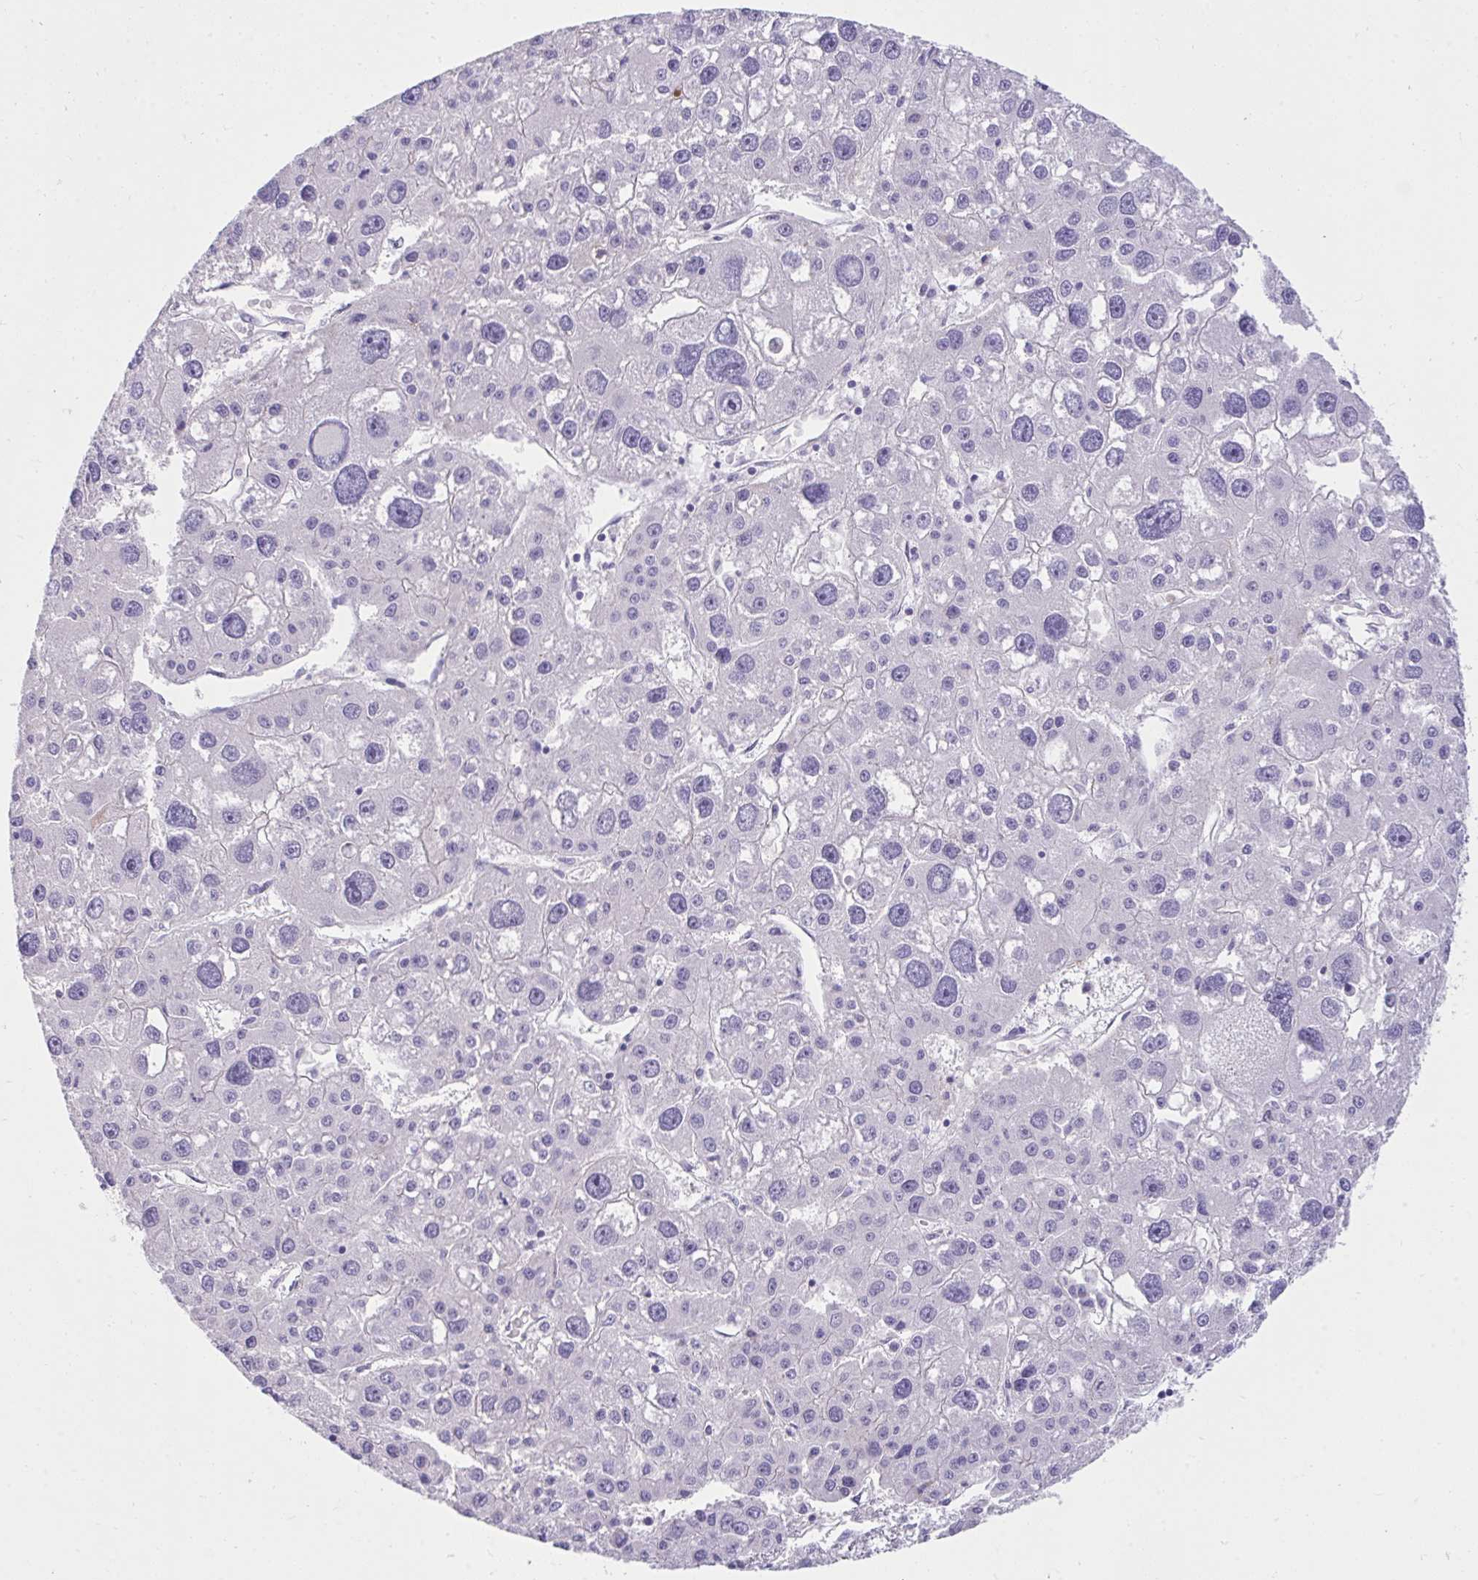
{"staining": {"intensity": "negative", "quantity": "none", "location": "none"}, "tissue": "liver cancer", "cell_type": "Tumor cells", "image_type": "cancer", "snomed": [{"axis": "morphology", "description": "Carcinoma, Hepatocellular, NOS"}, {"axis": "topography", "description": "Liver"}], "caption": "This histopathology image is of liver hepatocellular carcinoma stained with immunohistochemistry to label a protein in brown with the nuclei are counter-stained blue. There is no positivity in tumor cells.", "gene": "PIGZ", "patient": {"sex": "male", "age": 73}}